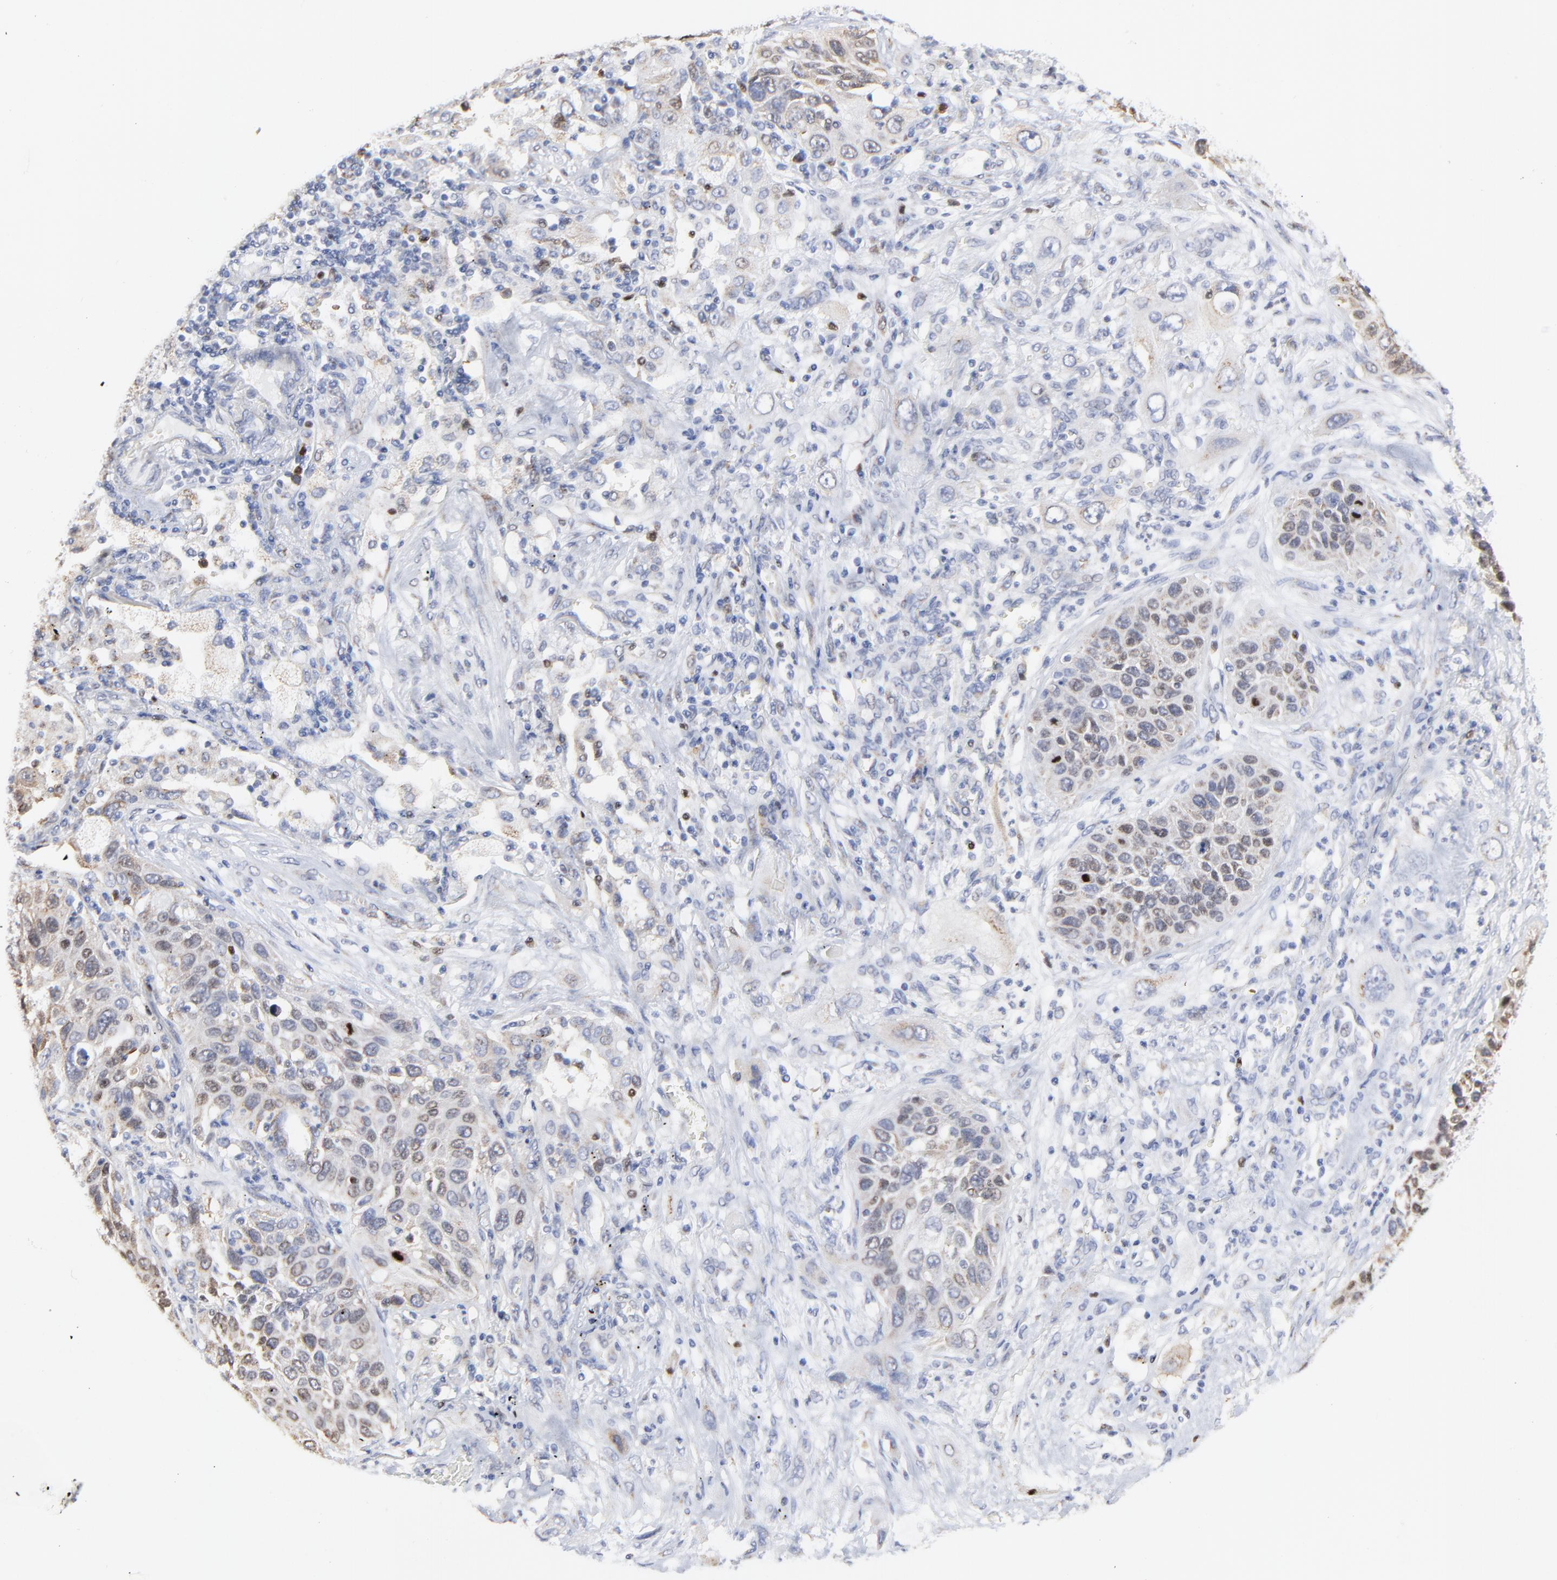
{"staining": {"intensity": "weak", "quantity": "<25%", "location": "cytoplasmic/membranous"}, "tissue": "lung cancer", "cell_type": "Tumor cells", "image_type": "cancer", "snomed": [{"axis": "morphology", "description": "Squamous cell carcinoma, NOS"}, {"axis": "topography", "description": "Lung"}], "caption": "An IHC image of squamous cell carcinoma (lung) is shown. There is no staining in tumor cells of squamous cell carcinoma (lung).", "gene": "NCAPH", "patient": {"sex": "female", "age": 76}}